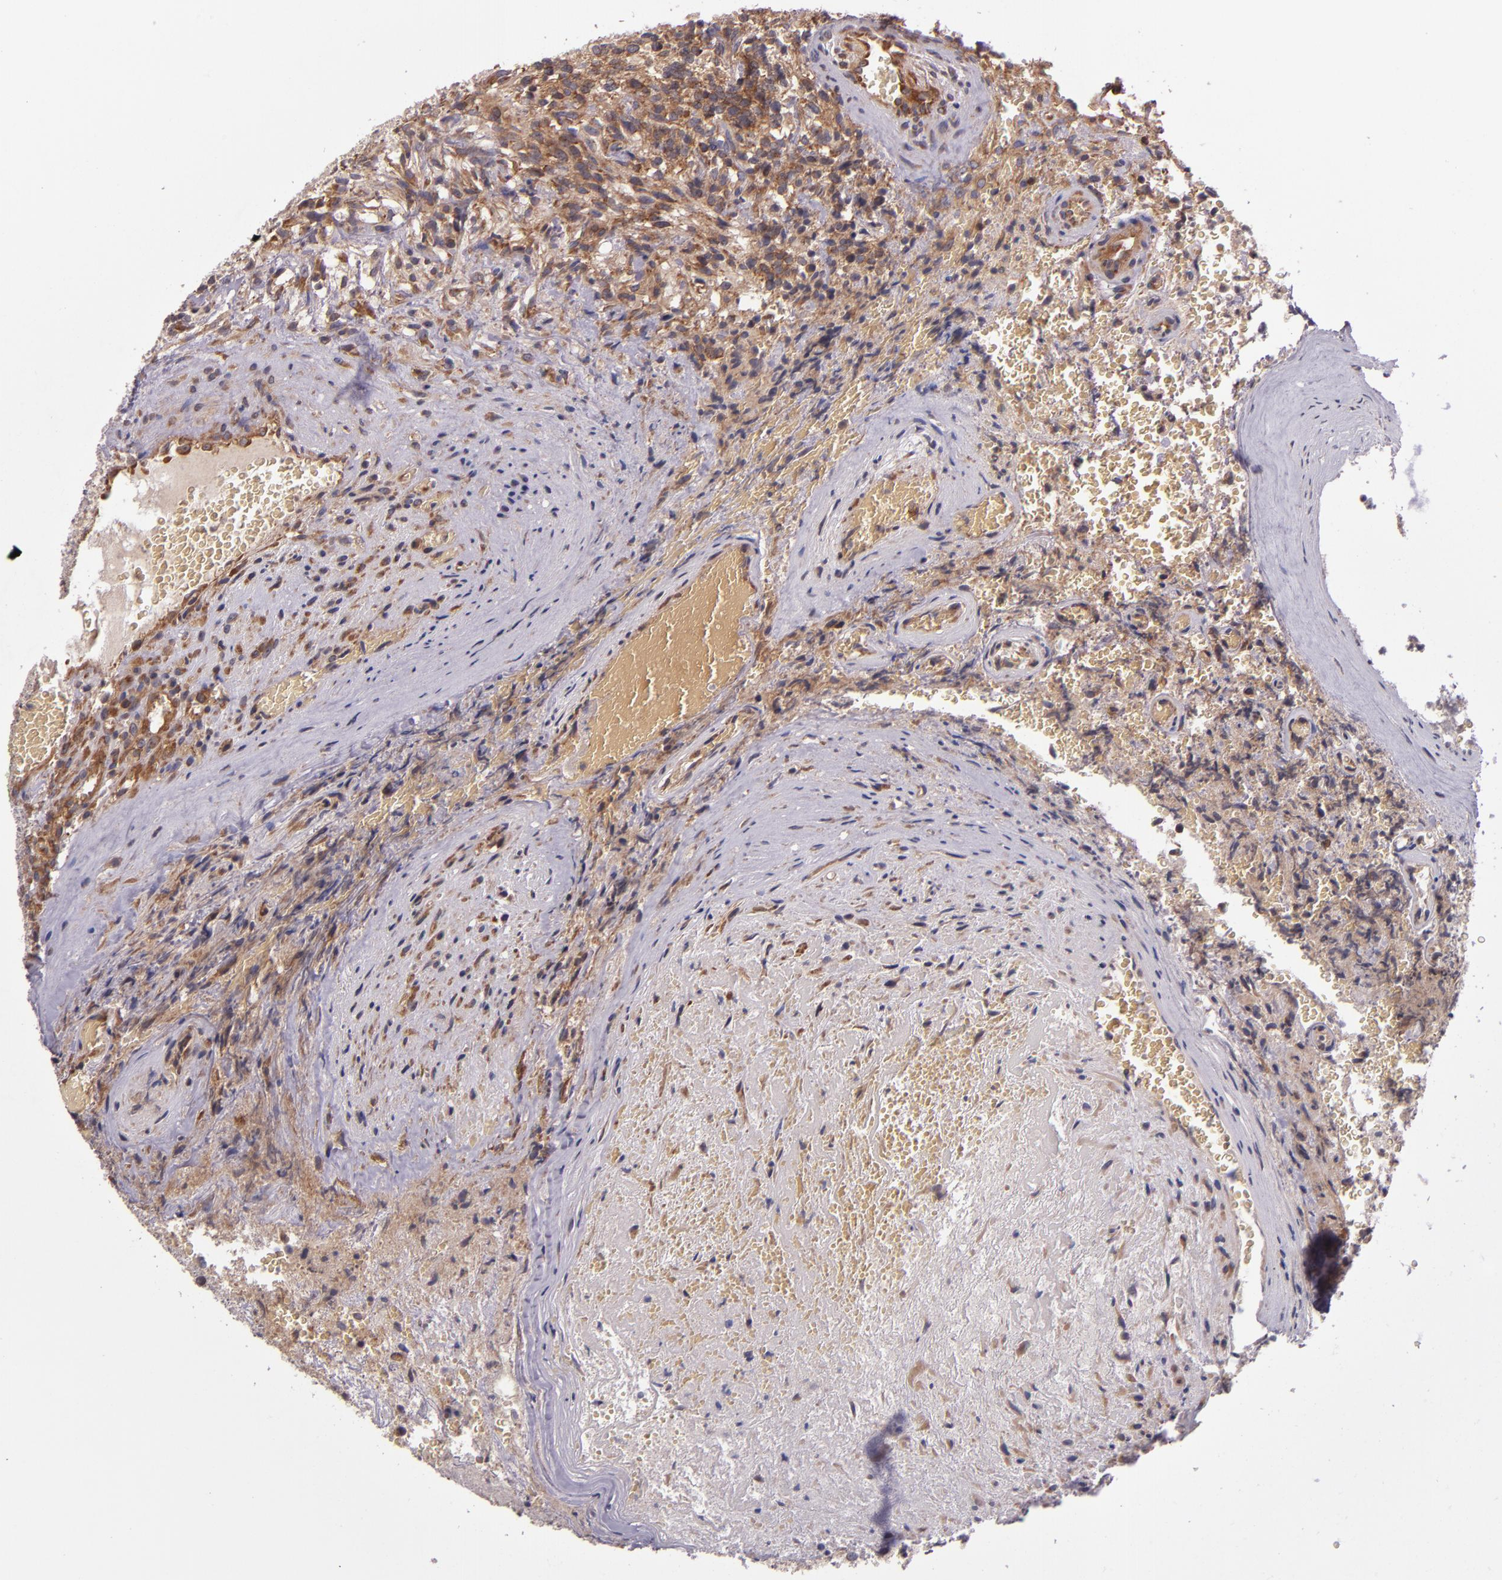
{"staining": {"intensity": "moderate", "quantity": ">75%", "location": "cytoplasmic/membranous"}, "tissue": "glioma", "cell_type": "Tumor cells", "image_type": "cancer", "snomed": [{"axis": "morphology", "description": "Normal tissue, NOS"}, {"axis": "morphology", "description": "Glioma, malignant, High grade"}, {"axis": "topography", "description": "Cerebral cortex"}], "caption": "Malignant high-grade glioma stained with DAB (3,3'-diaminobenzidine) immunohistochemistry demonstrates medium levels of moderate cytoplasmic/membranous positivity in approximately >75% of tumor cells. The protein of interest is shown in brown color, while the nuclei are stained blue.", "gene": "EIF4ENIF1", "patient": {"sex": "male", "age": 75}}